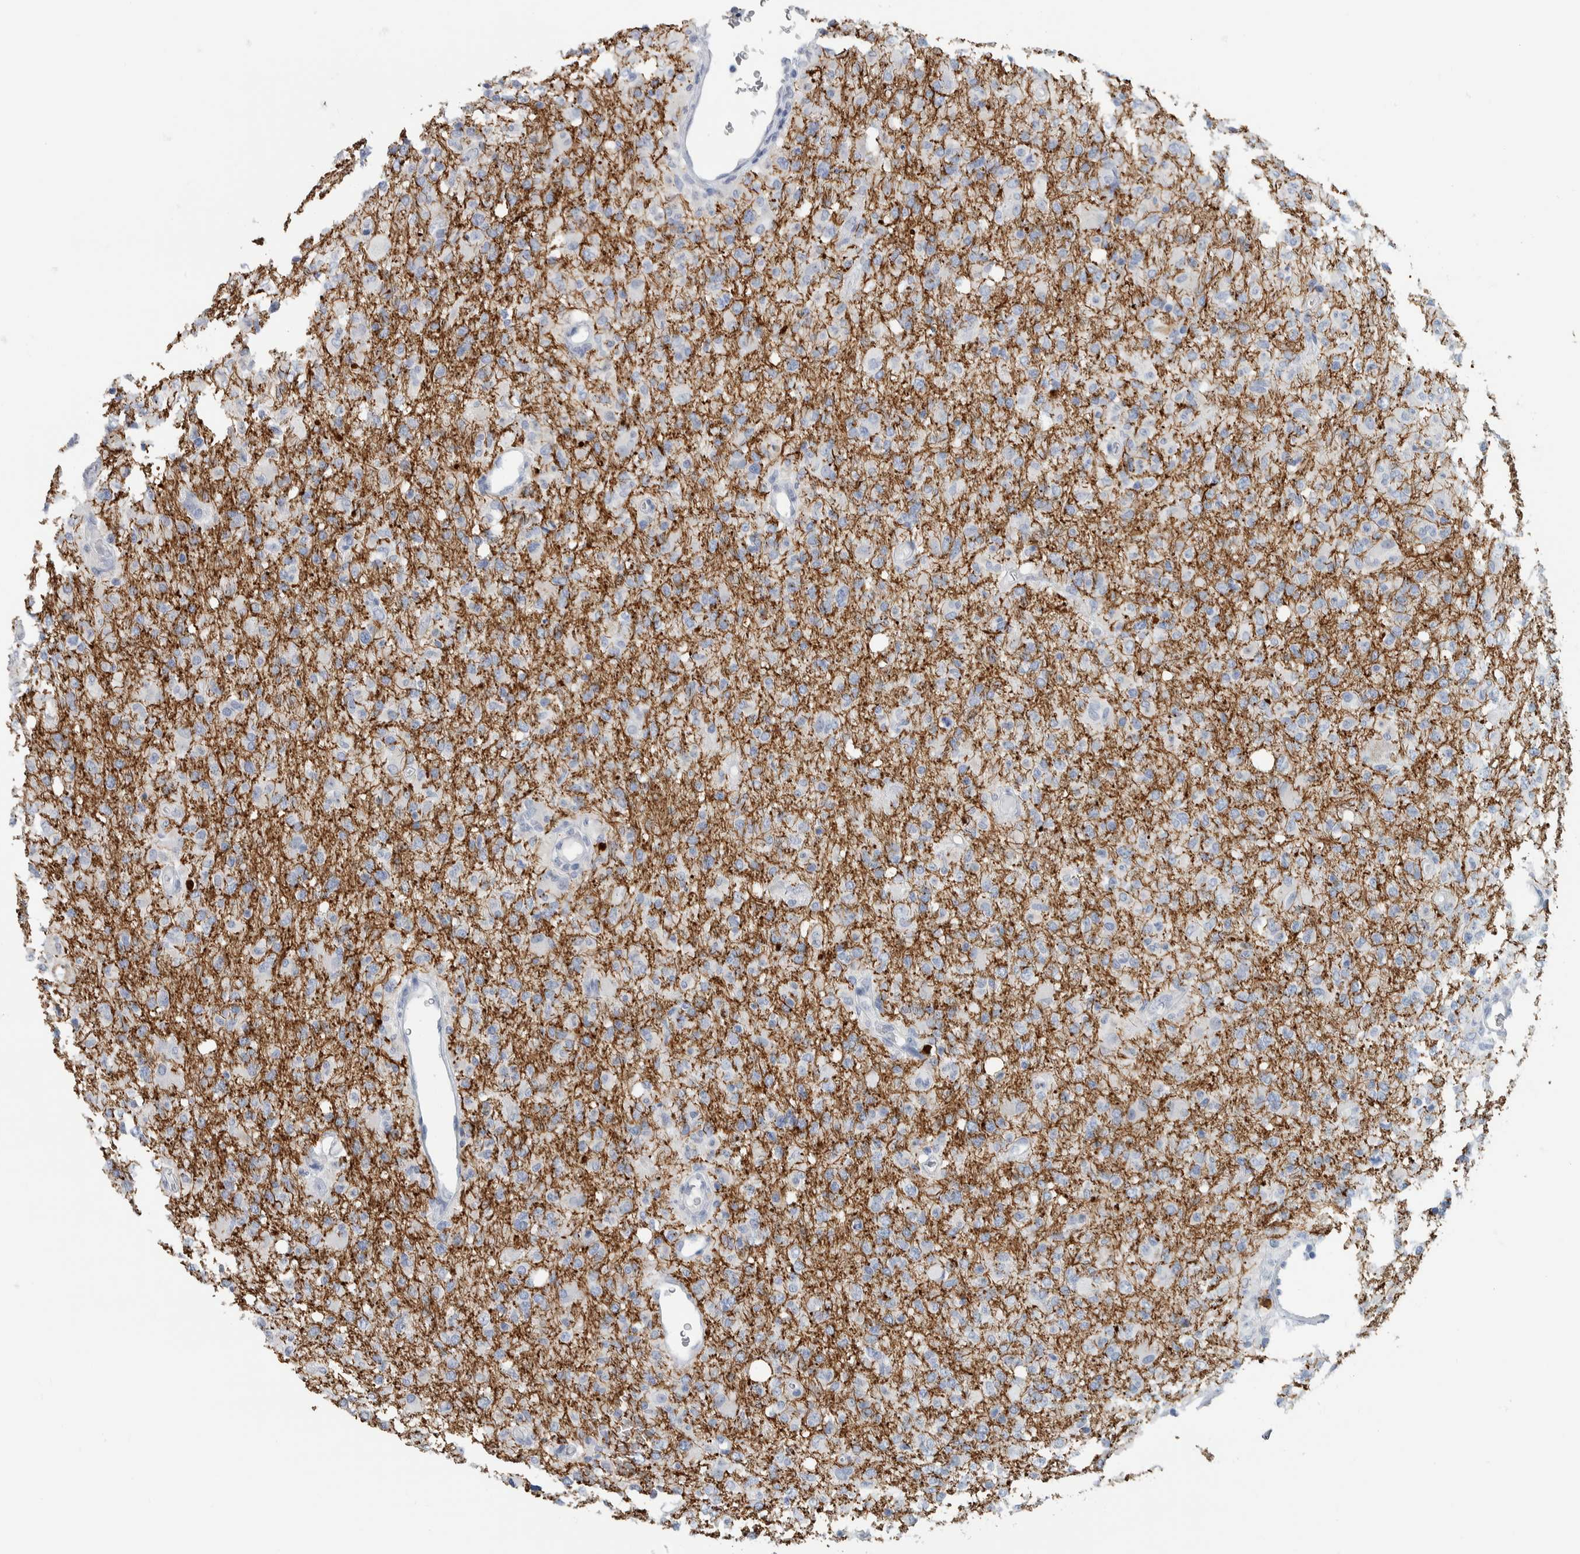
{"staining": {"intensity": "negative", "quantity": "none", "location": "none"}, "tissue": "glioma", "cell_type": "Tumor cells", "image_type": "cancer", "snomed": [{"axis": "morphology", "description": "Glioma, malignant, High grade"}, {"axis": "topography", "description": "Brain"}], "caption": "This is an immunohistochemistry micrograph of human glioma. There is no expression in tumor cells.", "gene": "NEFM", "patient": {"sex": "female", "age": 57}}